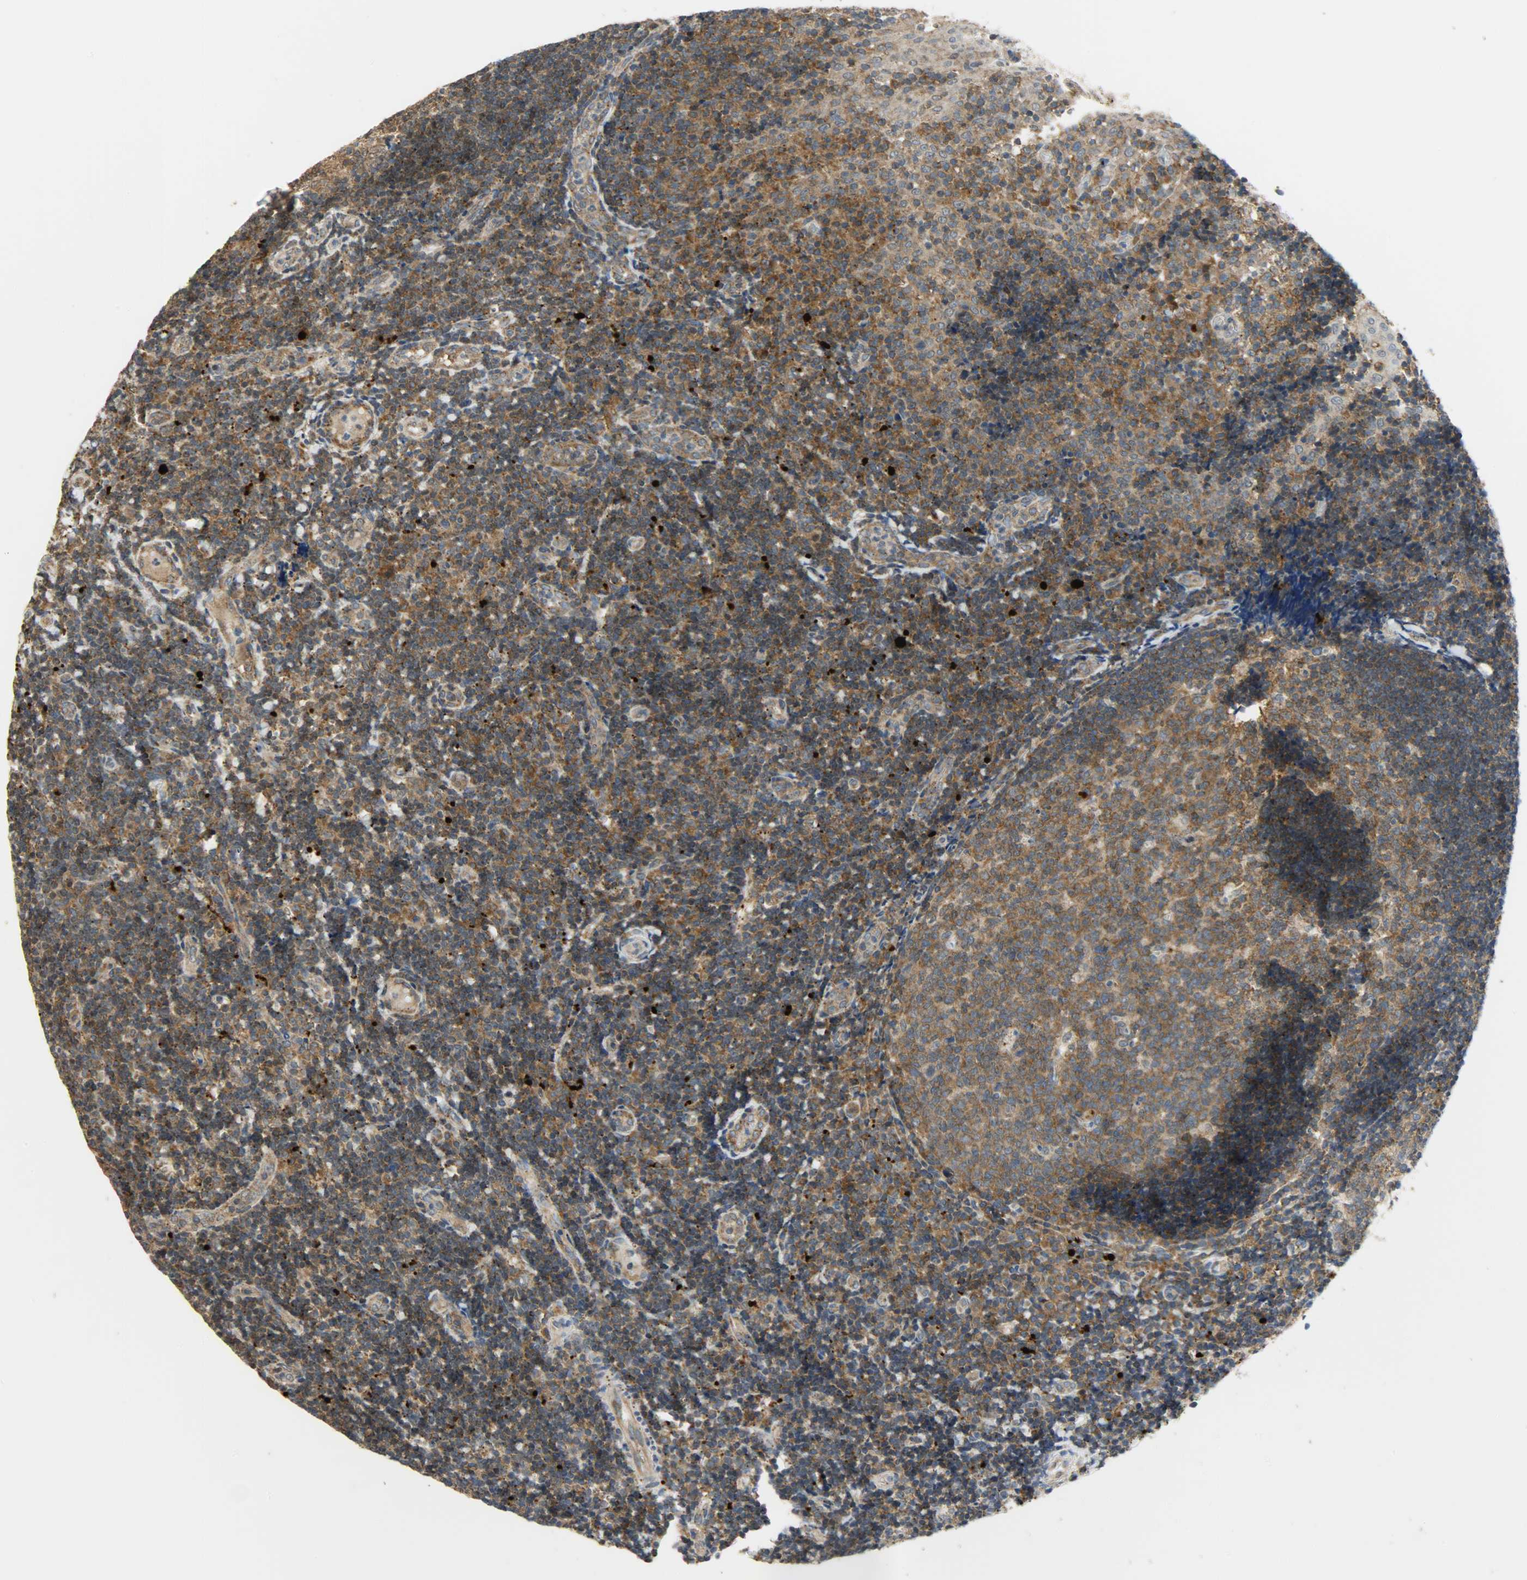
{"staining": {"intensity": "moderate", "quantity": ">75%", "location": "cytoplasmic/membranous"}, "tissue": "tonsil", "cell_type": "Germinal center cells", "image_type": "normal", "snomed": [{"axis": "morphology", "description": "Normal tissue, NOS"}, {"axis": "topography", "description": "Tonsil"}], "caption": "This photomicrograph demonstrates IHC staining of benign tonsil, with medium moderate cytoplasmic/membranous expression in approximately >75% of germinal center cells.", "gene": "GIT2", "patient": {"sex": "female", "age": 40}}